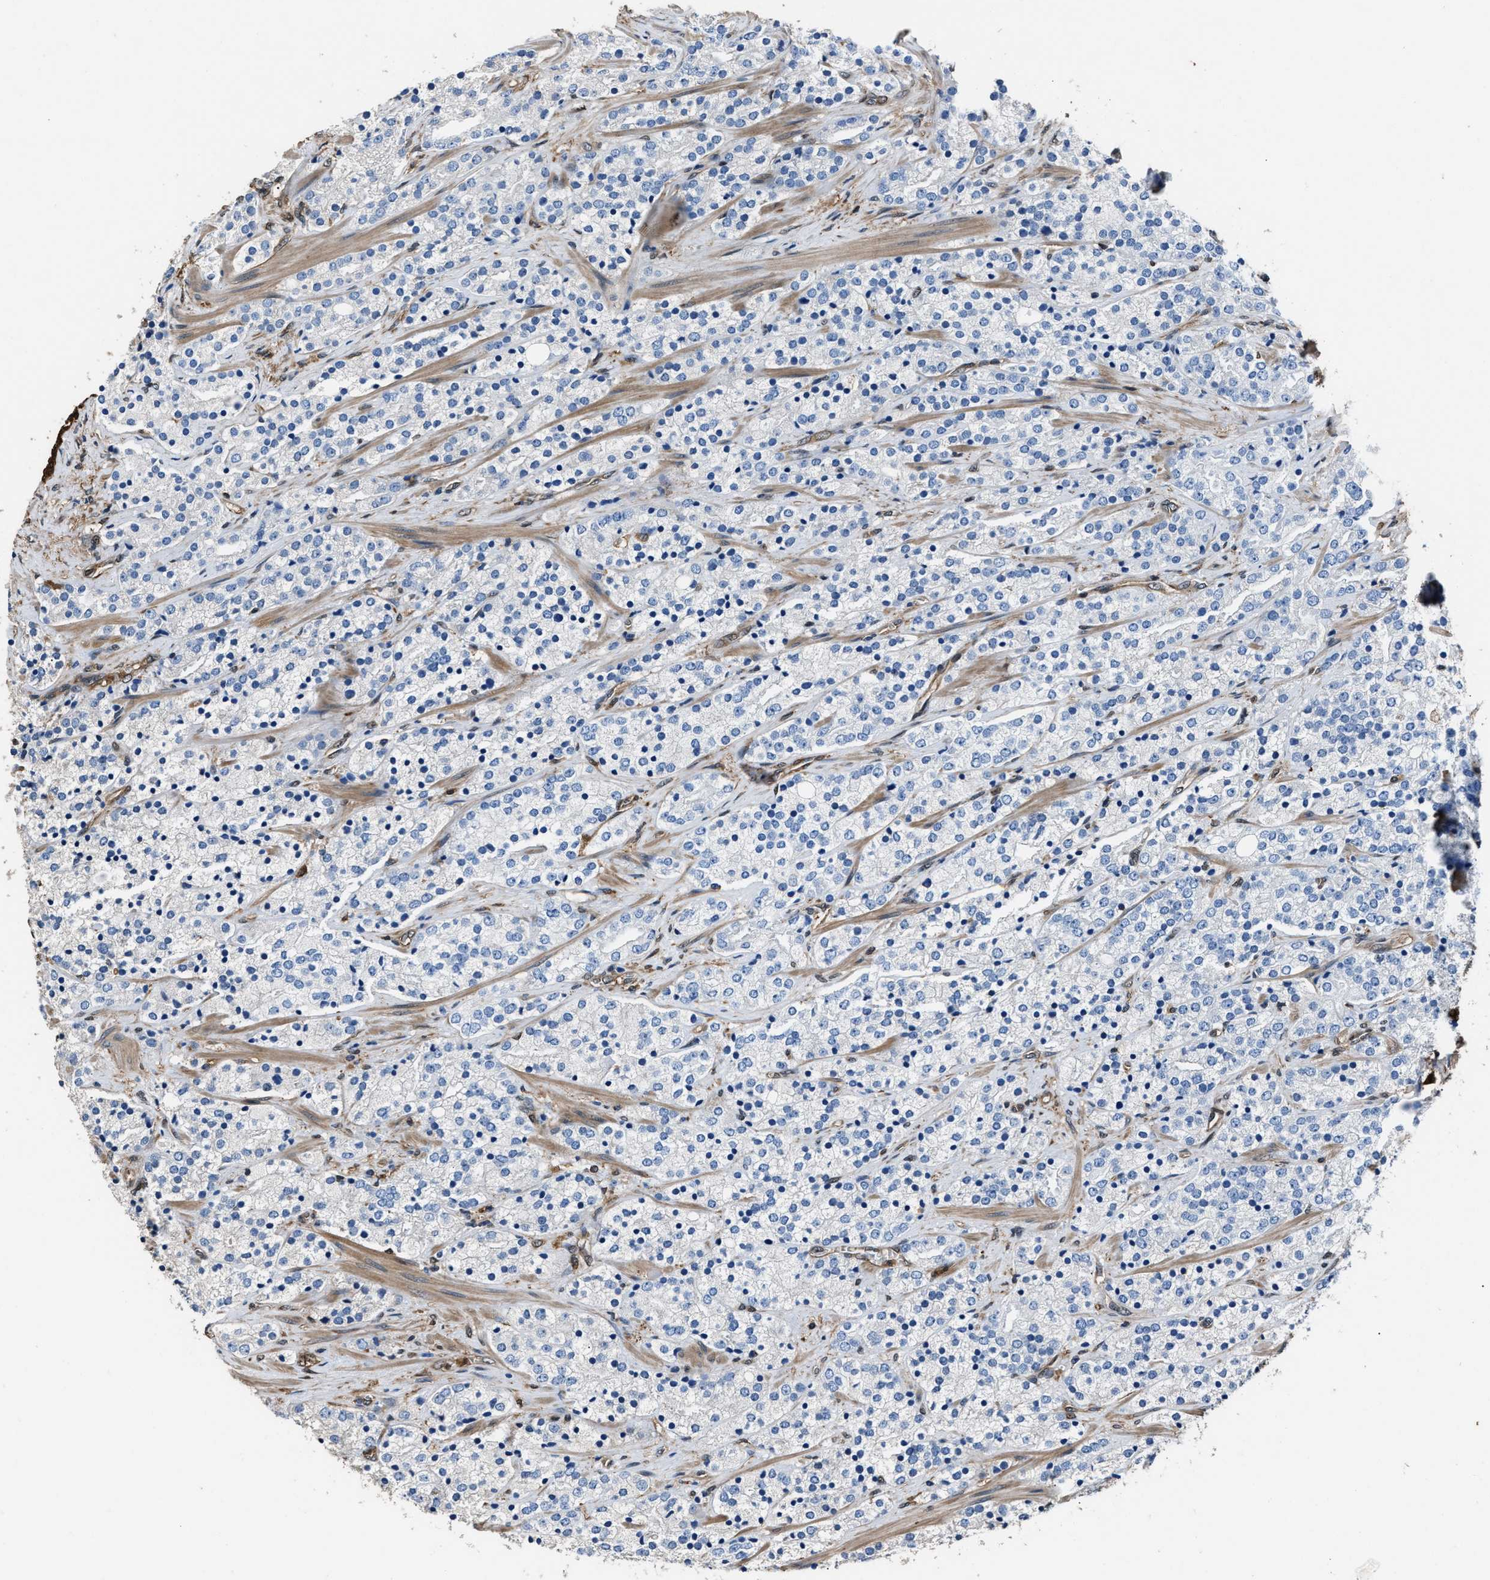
{"staining": {"intensity": "negative", "quantity": "none", "location": "none"}, "tissue": "prostate cancer", "cell_type": "Tumor cells", "image_type": "cancer", "snomed": [{"axis": "morphology", "description": "Adenocarcinoma, High grade"}, {"axis": "topography", "description": "Prostate"}], "caption": "Photomicrograph shows no significant protein positivity in tumor cells of prostate high-grade adenocarcinoma. (DAB immunohistochemistry (IHC) visualized using brightfield microscopy, high magnification).", "gene": "GSTP1", "patient": {"sex": "male", "age": 71}}